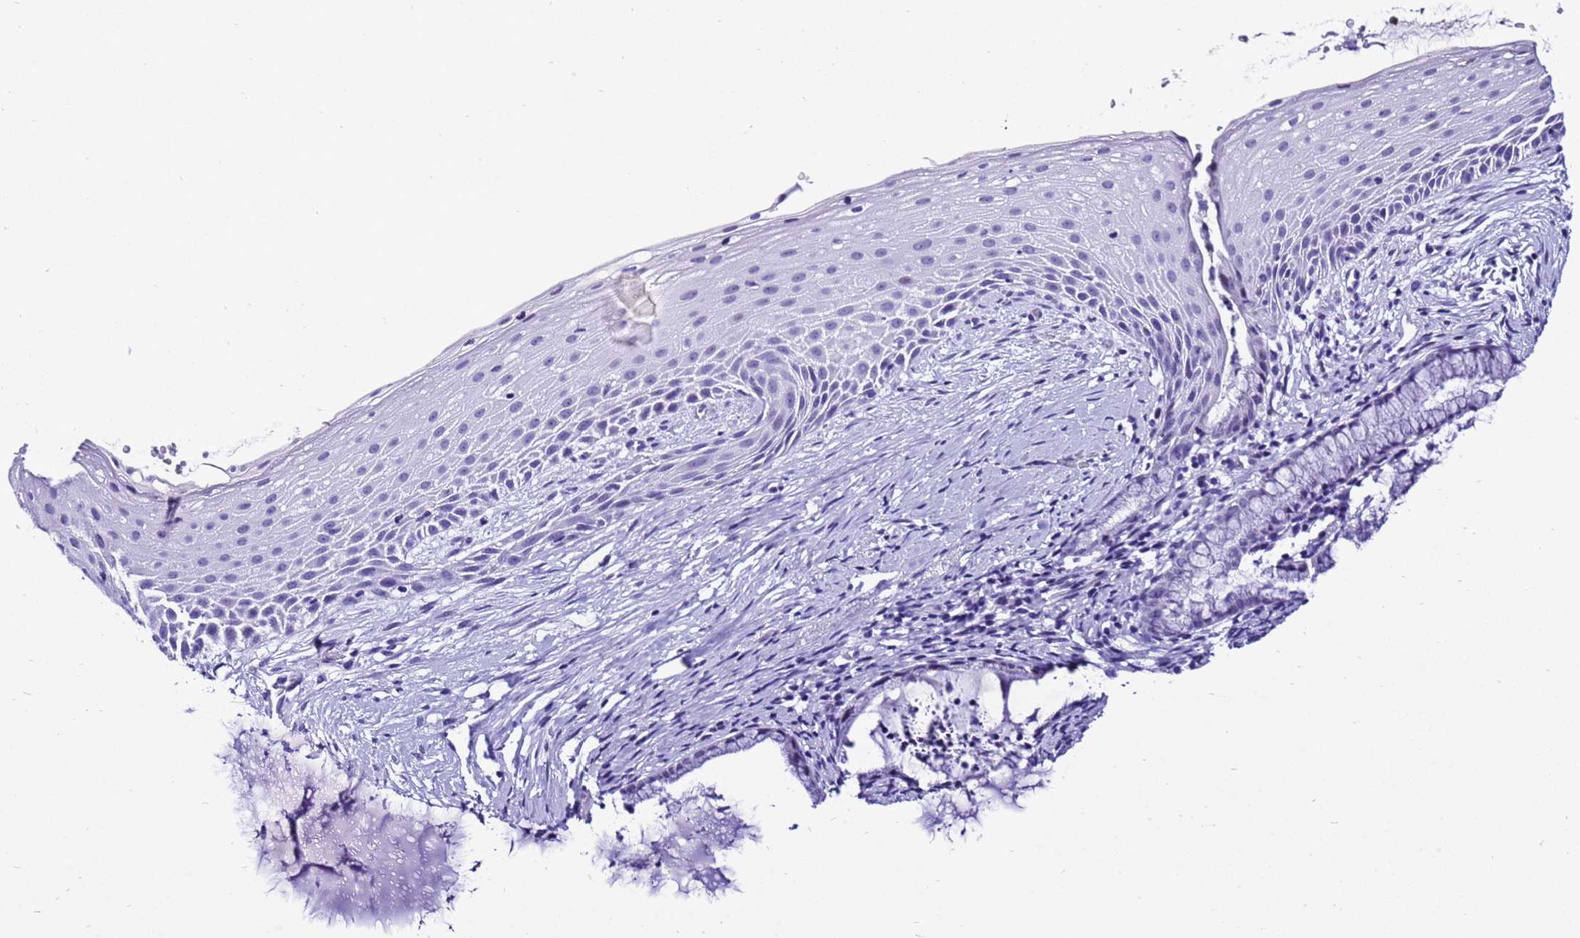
{"staining": {"intensity": "negative", "quantity": "none", "location": "none"}, "tissue": "cervix", "cell_type": "Glandular cells", "image_type": "normal", "snomed": [{"axis": "morphology", "description": "Normal tissue, NOS"}, {"axis": "topography", "description": "Cervix"}], "caption": "Immunohistochemistry micrograph of unremarkable cervix: cervix stained with DAB (3,3'-diaminobenzidine) exhibits no significant protein expression in glandular cells. (Brightfield microscopy of DAB IHC at high magnification).", "gene": "ZNF417", "patient": {"sex": "female", "age": 36}}